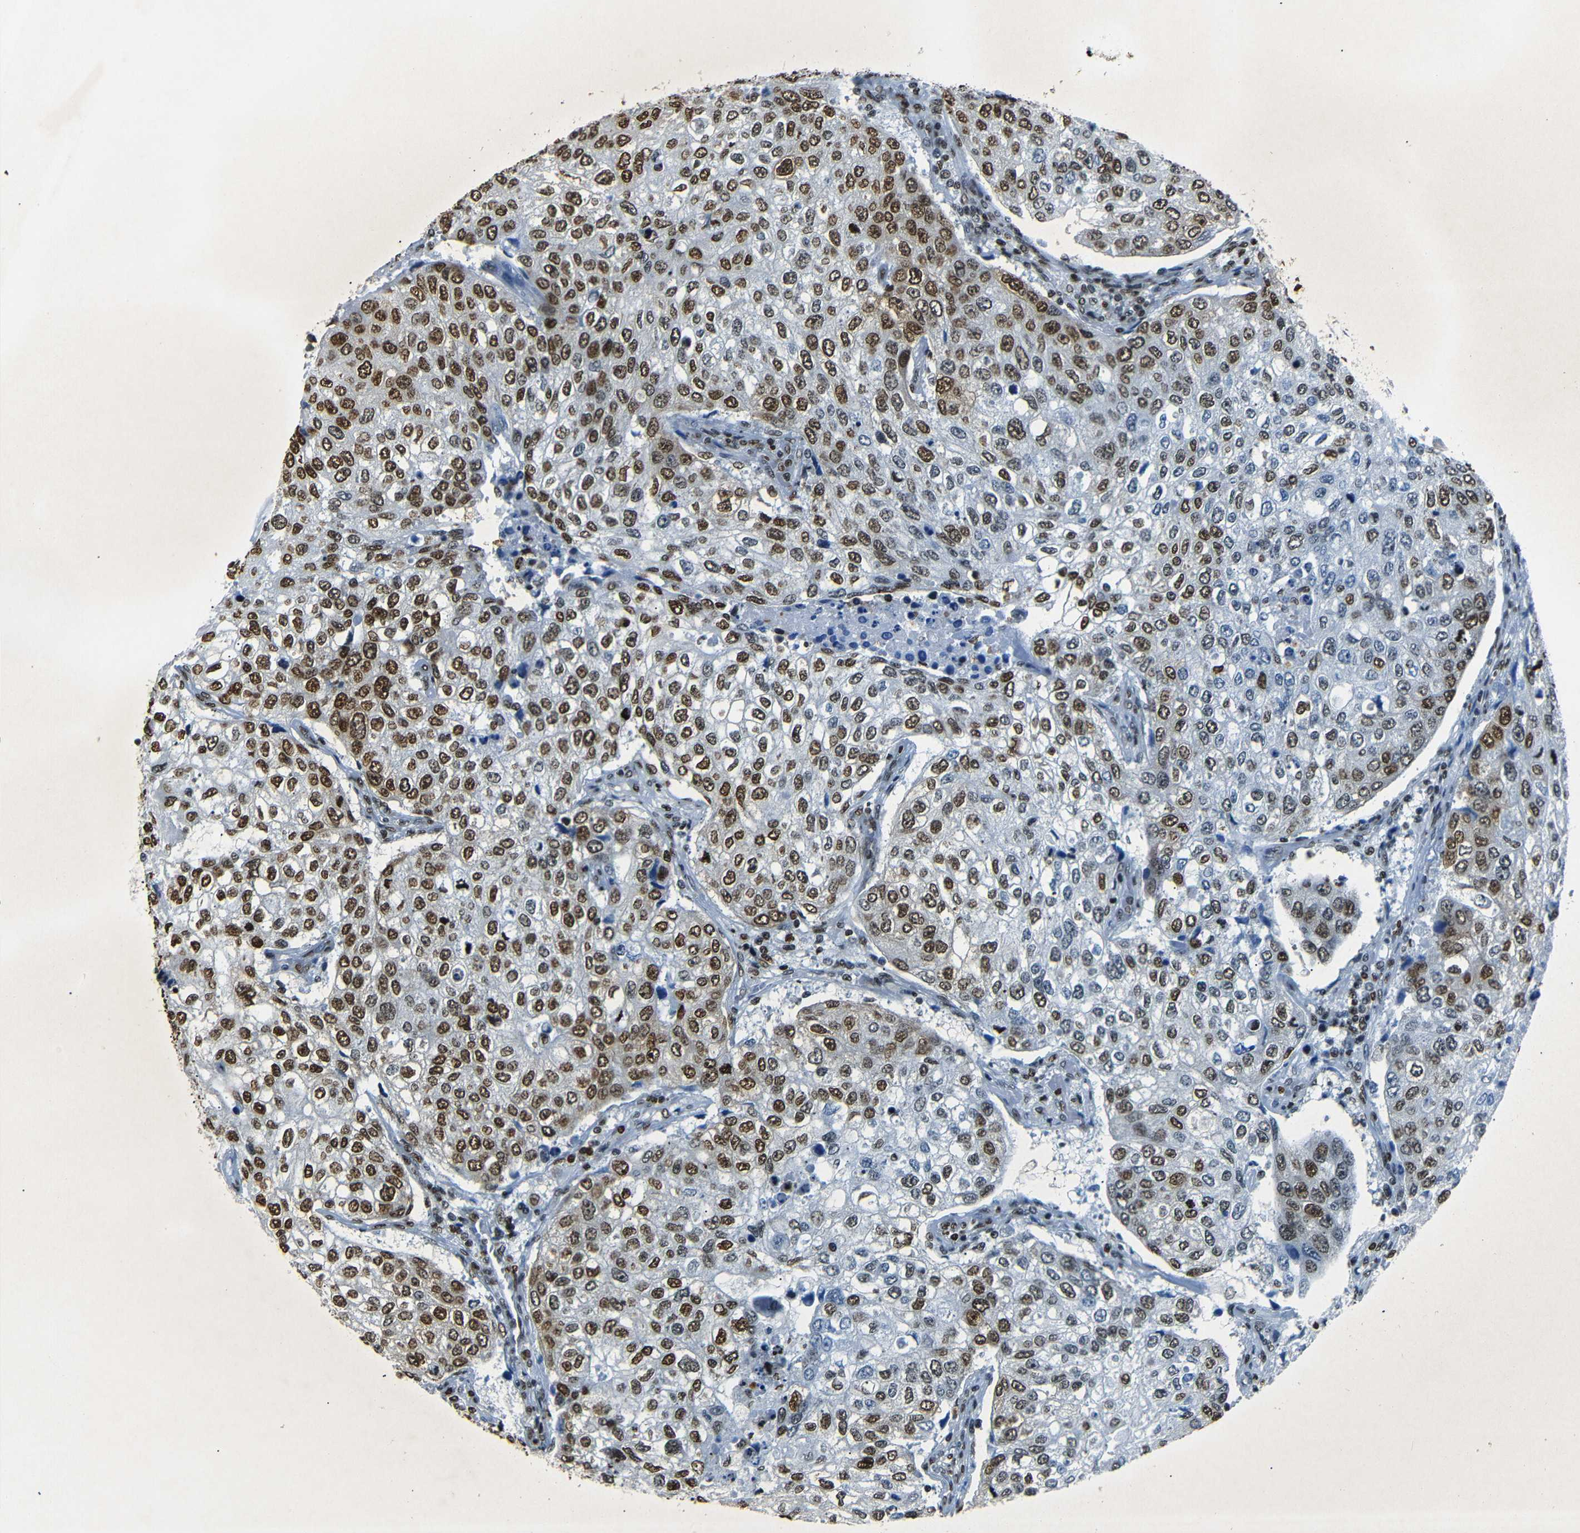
{"staining": {"intensity": "strong", "quantity": "25%-75%", "location": "nuclear"}, "tissue": "urothelial cancer", "cell_type": "Tumor cells", "image_type": "cancer", "snomed": [{"axis": "morphology", "description": "Urothelial carcinoma, High grade"}, {"axis": "topography", "description": "Lymph node"}, {"axis": "topography", "description": "Urinary bladder"}], "caption": "The image demonstrates staining of high-grade urothelial carcinoma, revealing strong nuclear protein positivity (brown color) within tumor cells.", "gene": "HMGN1", "patient": {"sex": "male", "age": 51}}